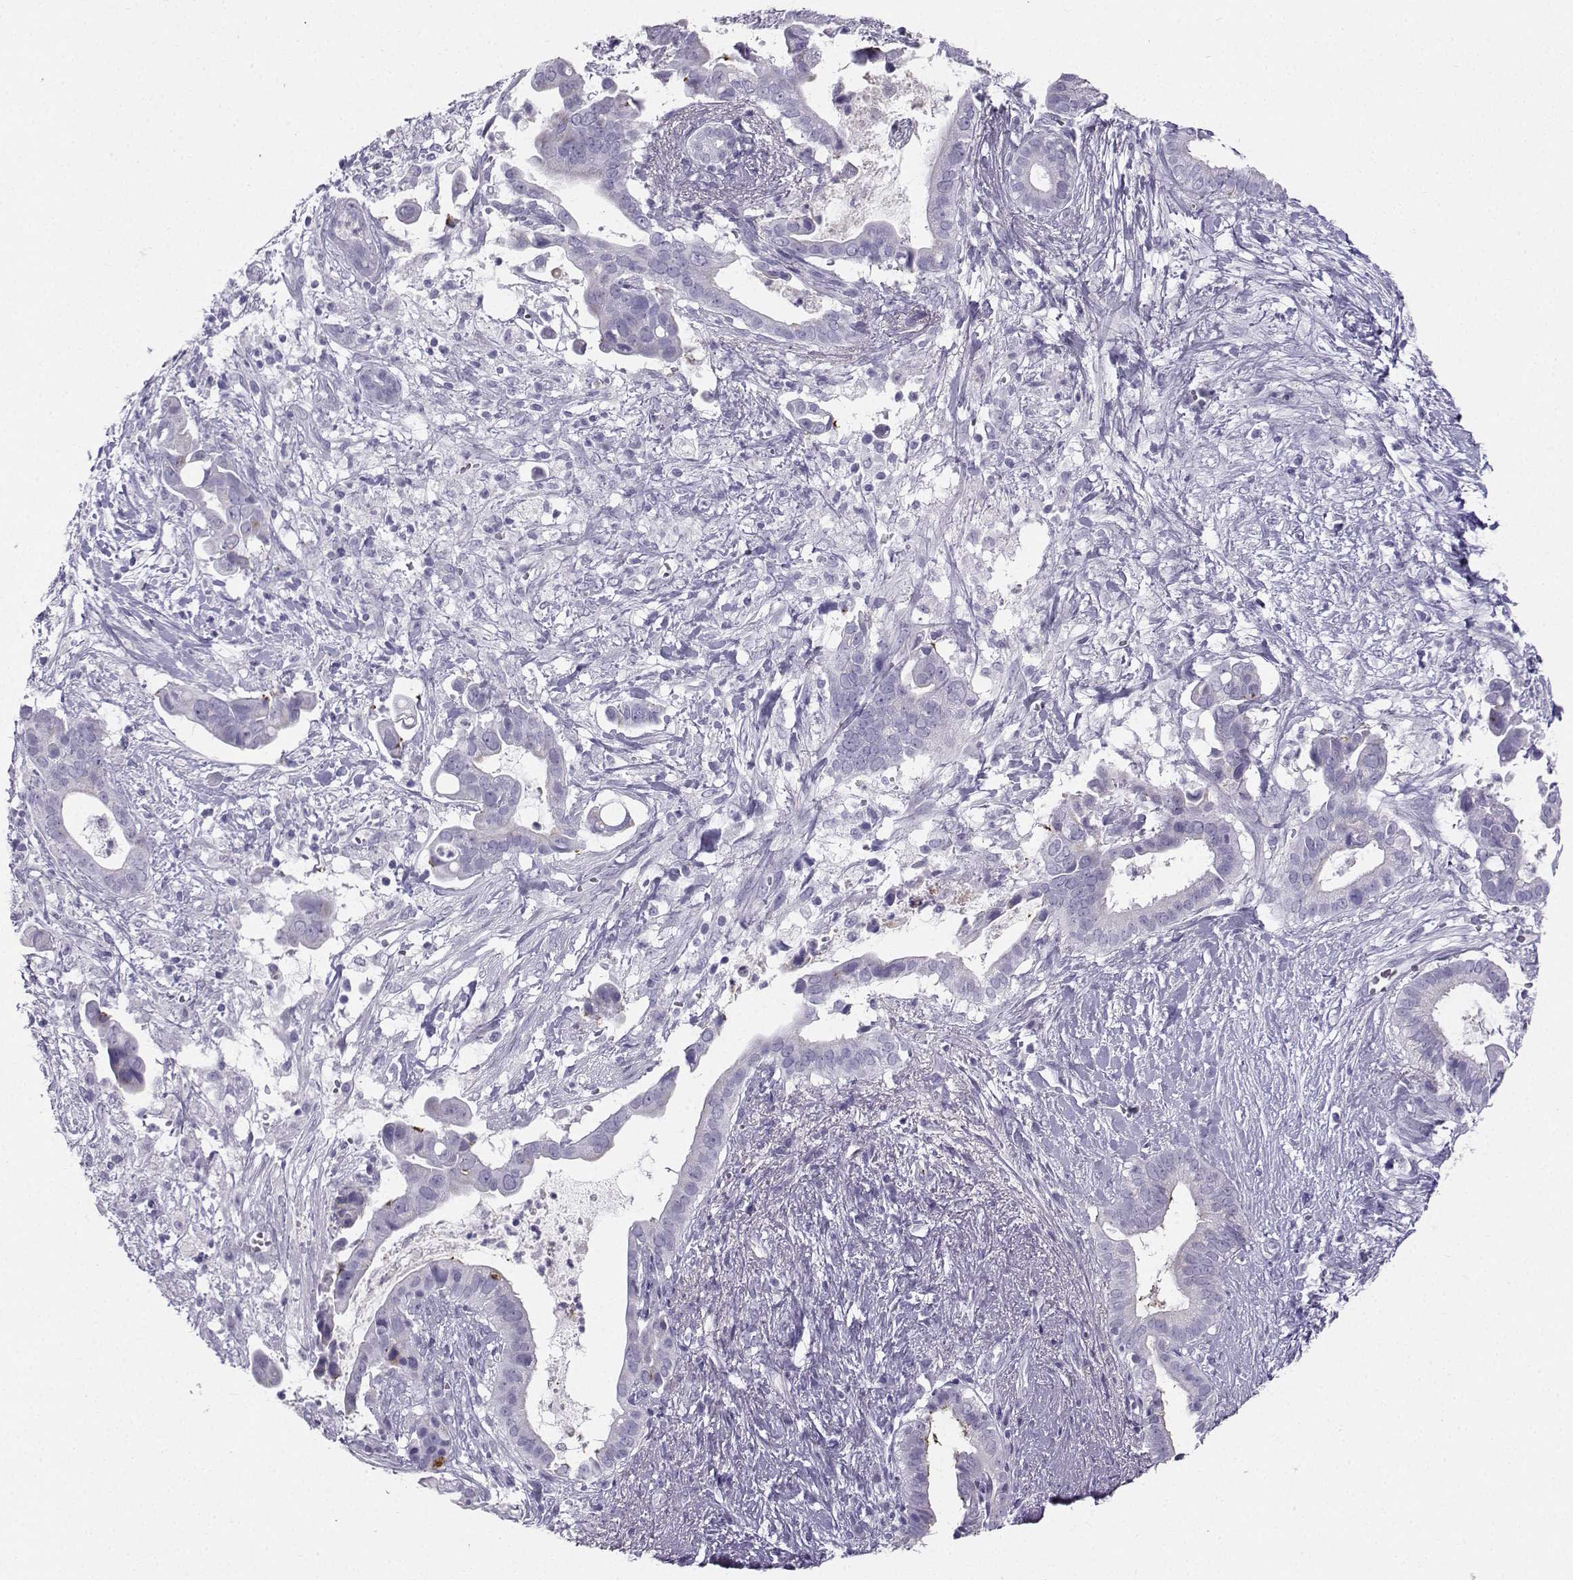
{"staining": {"intensity": "negative", "quantity": "none", "location": "none"}, "tissue": "pancreatic cancer", "cell_type": "Tumor cells", "image_type": "cancer", "snomed": [{"axis": "morphology", "description": "Adenocarcinoma, NOS"}, {"axis": "topography", "description": "Pancreas"}], "caption": "A high-resolution image shows immunohistochemistry staining of adenocarcinoma (pancreatic), which shows no significant positivity in tumor cells. (Immunohistochemistry, brightfield microscopy, high magnification).", "gene": "IQCD", "patient": {"sex": "male", "age": 61}}